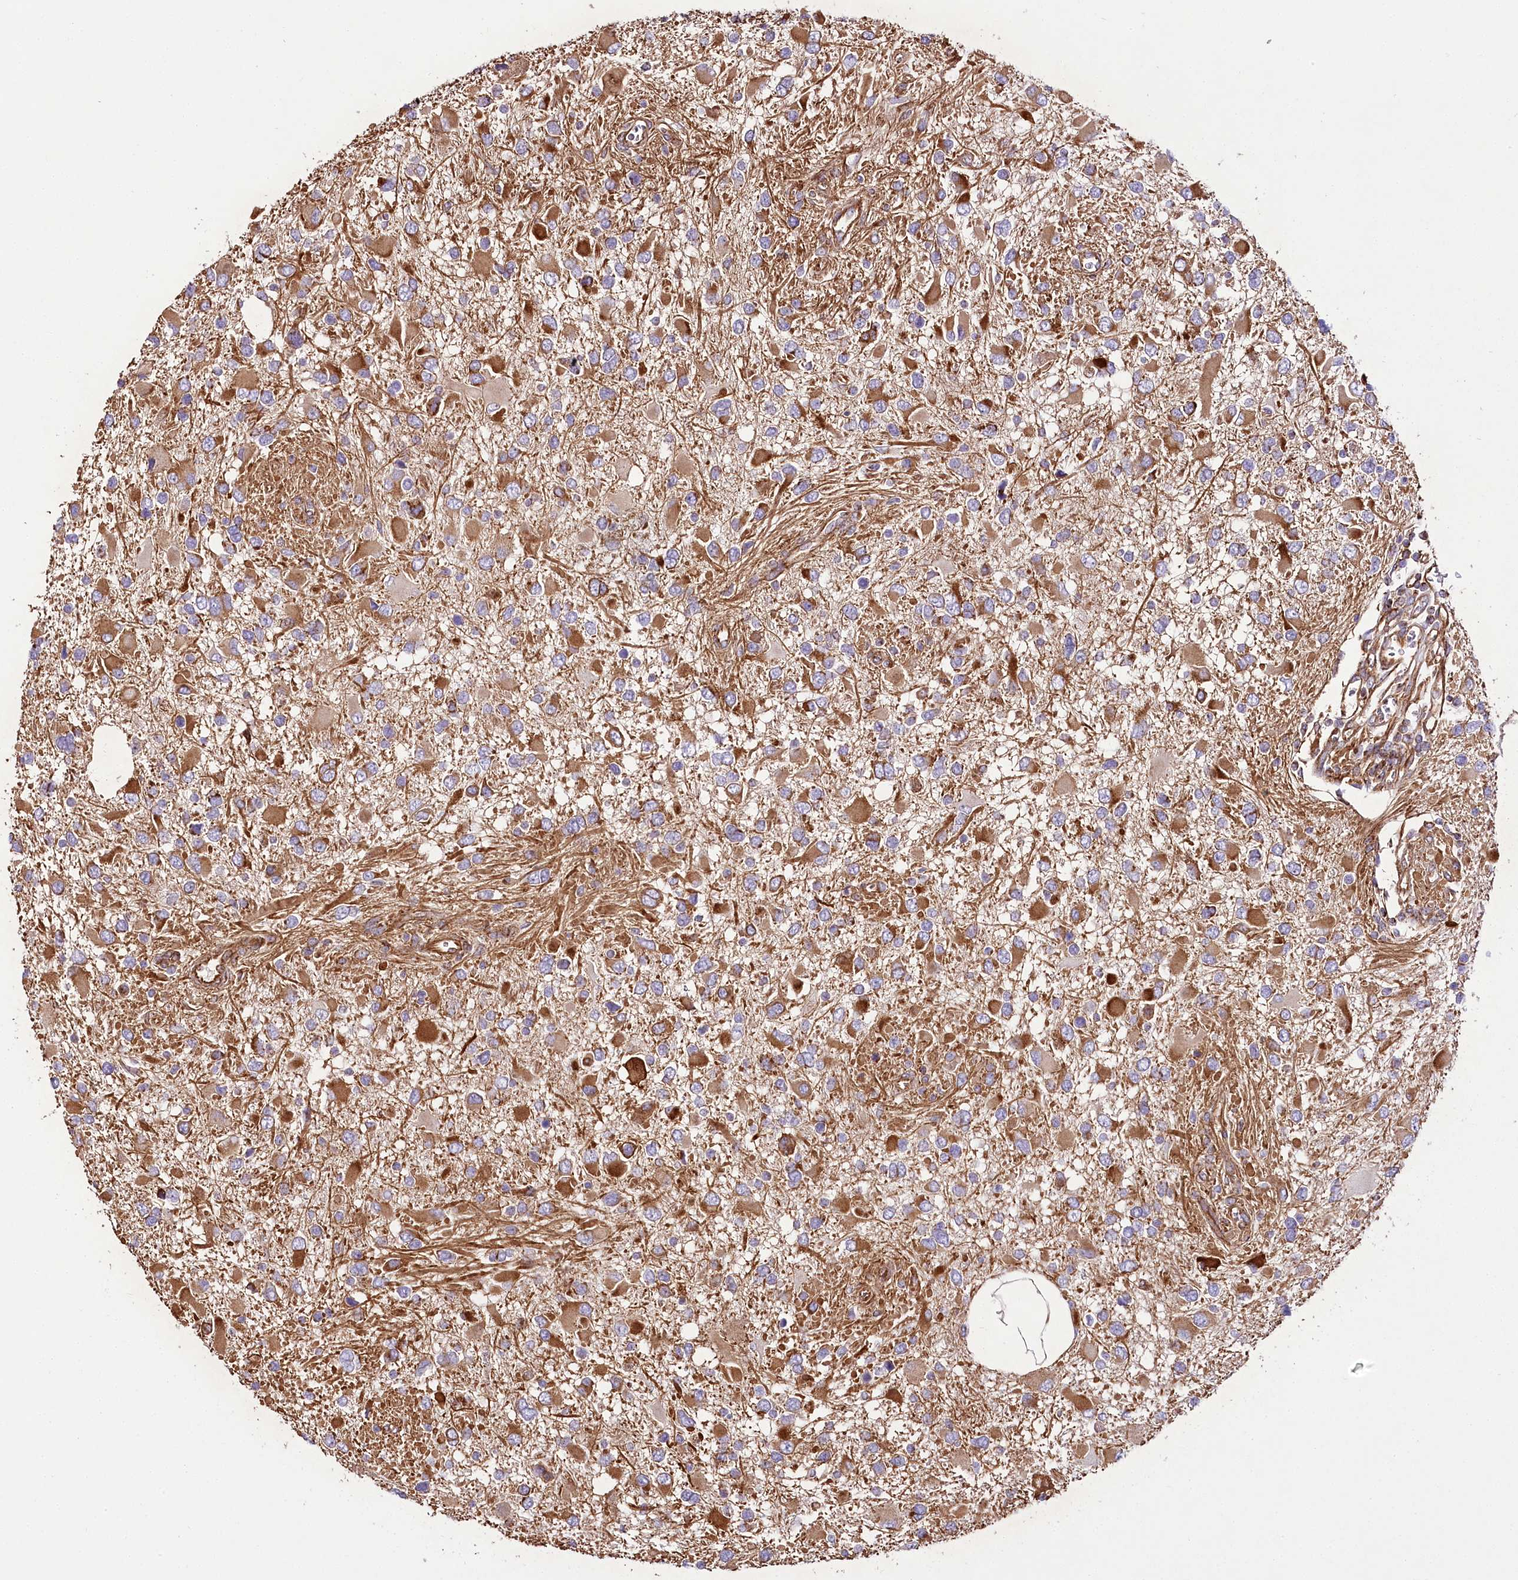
{"staining": {"intensity": "moderate", "quantity": ">75%", "location": "cytoplasmic/membranous"}, "tissue": "glioma", "cell_type": "Tumor cells", "image_type": "cancer", "snomed": [{"axis": "morphology", "description": "Glioma, malignant, High grade"}, {"axis": "topography", "description": "Brain"}], "caption": "This is an image of immunohistochemistry staining of malignant high-grade glioma, which shows moderate positivity in the cytoplasmic/membranous of tumor cells.", "gene": "THUMPD3", "patient": {"sex": "male", "age": 53}}